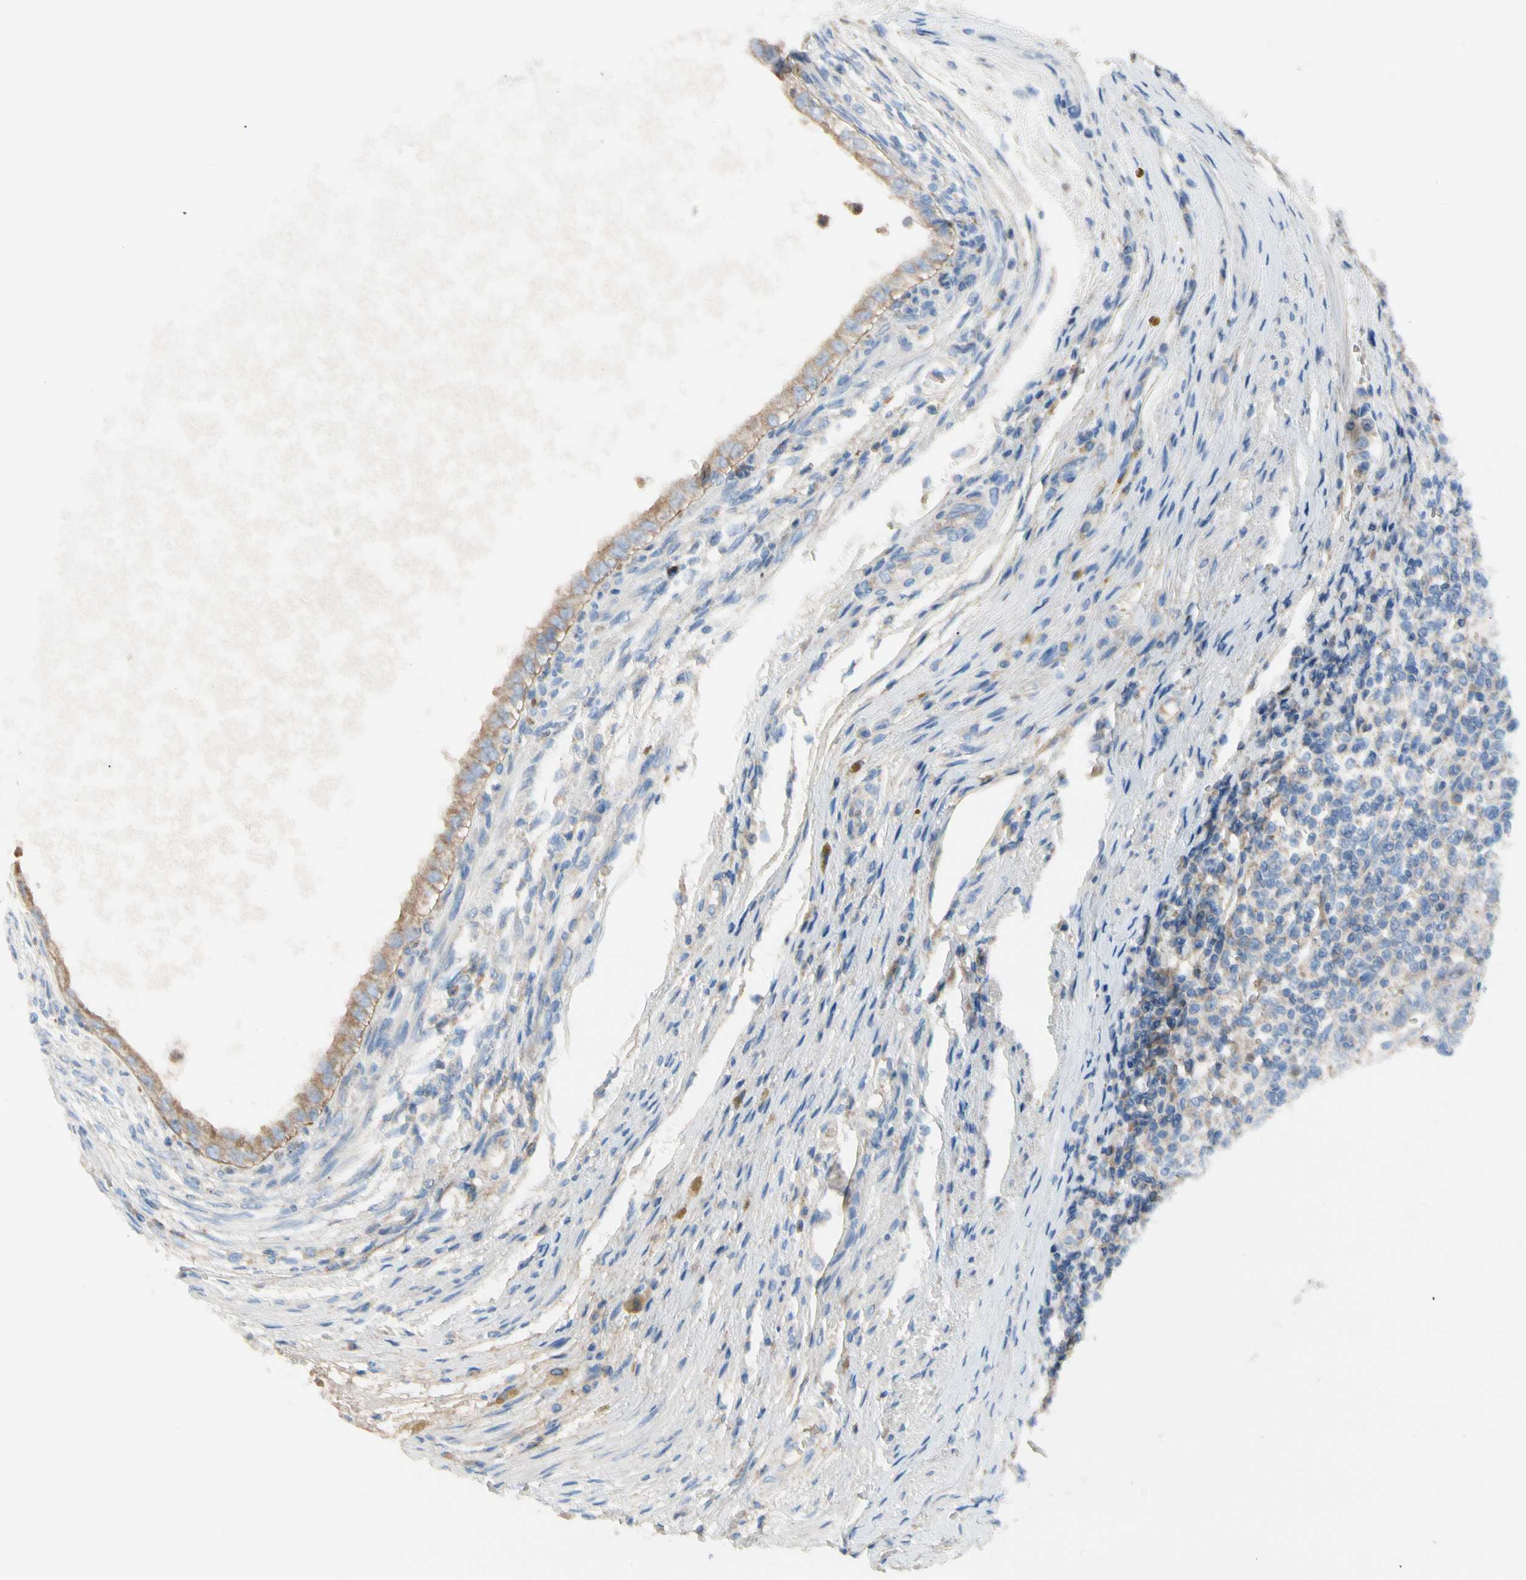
{"staining": {"intensity": "weak", "quantity": ">75%", "location": "cytoplasmic/membranous"}, "tissue": "testis cancer", "cell_type": "Tumor cells", "image_type": "cancer", "snomed": [{"axis": "morphology", "description": "Carcinoma, Embryonal, NOS"}, {"axis": "topography", "description": "Testis"}], "caption": "This is an image of immunohistochemistry staining of embryonal carcinoma (testis), which shows weak positivity in the cytoplasmic/membranous of tumor cells.", "gene": "HJURP", "patient": {"sex": "male", "age": 26}}